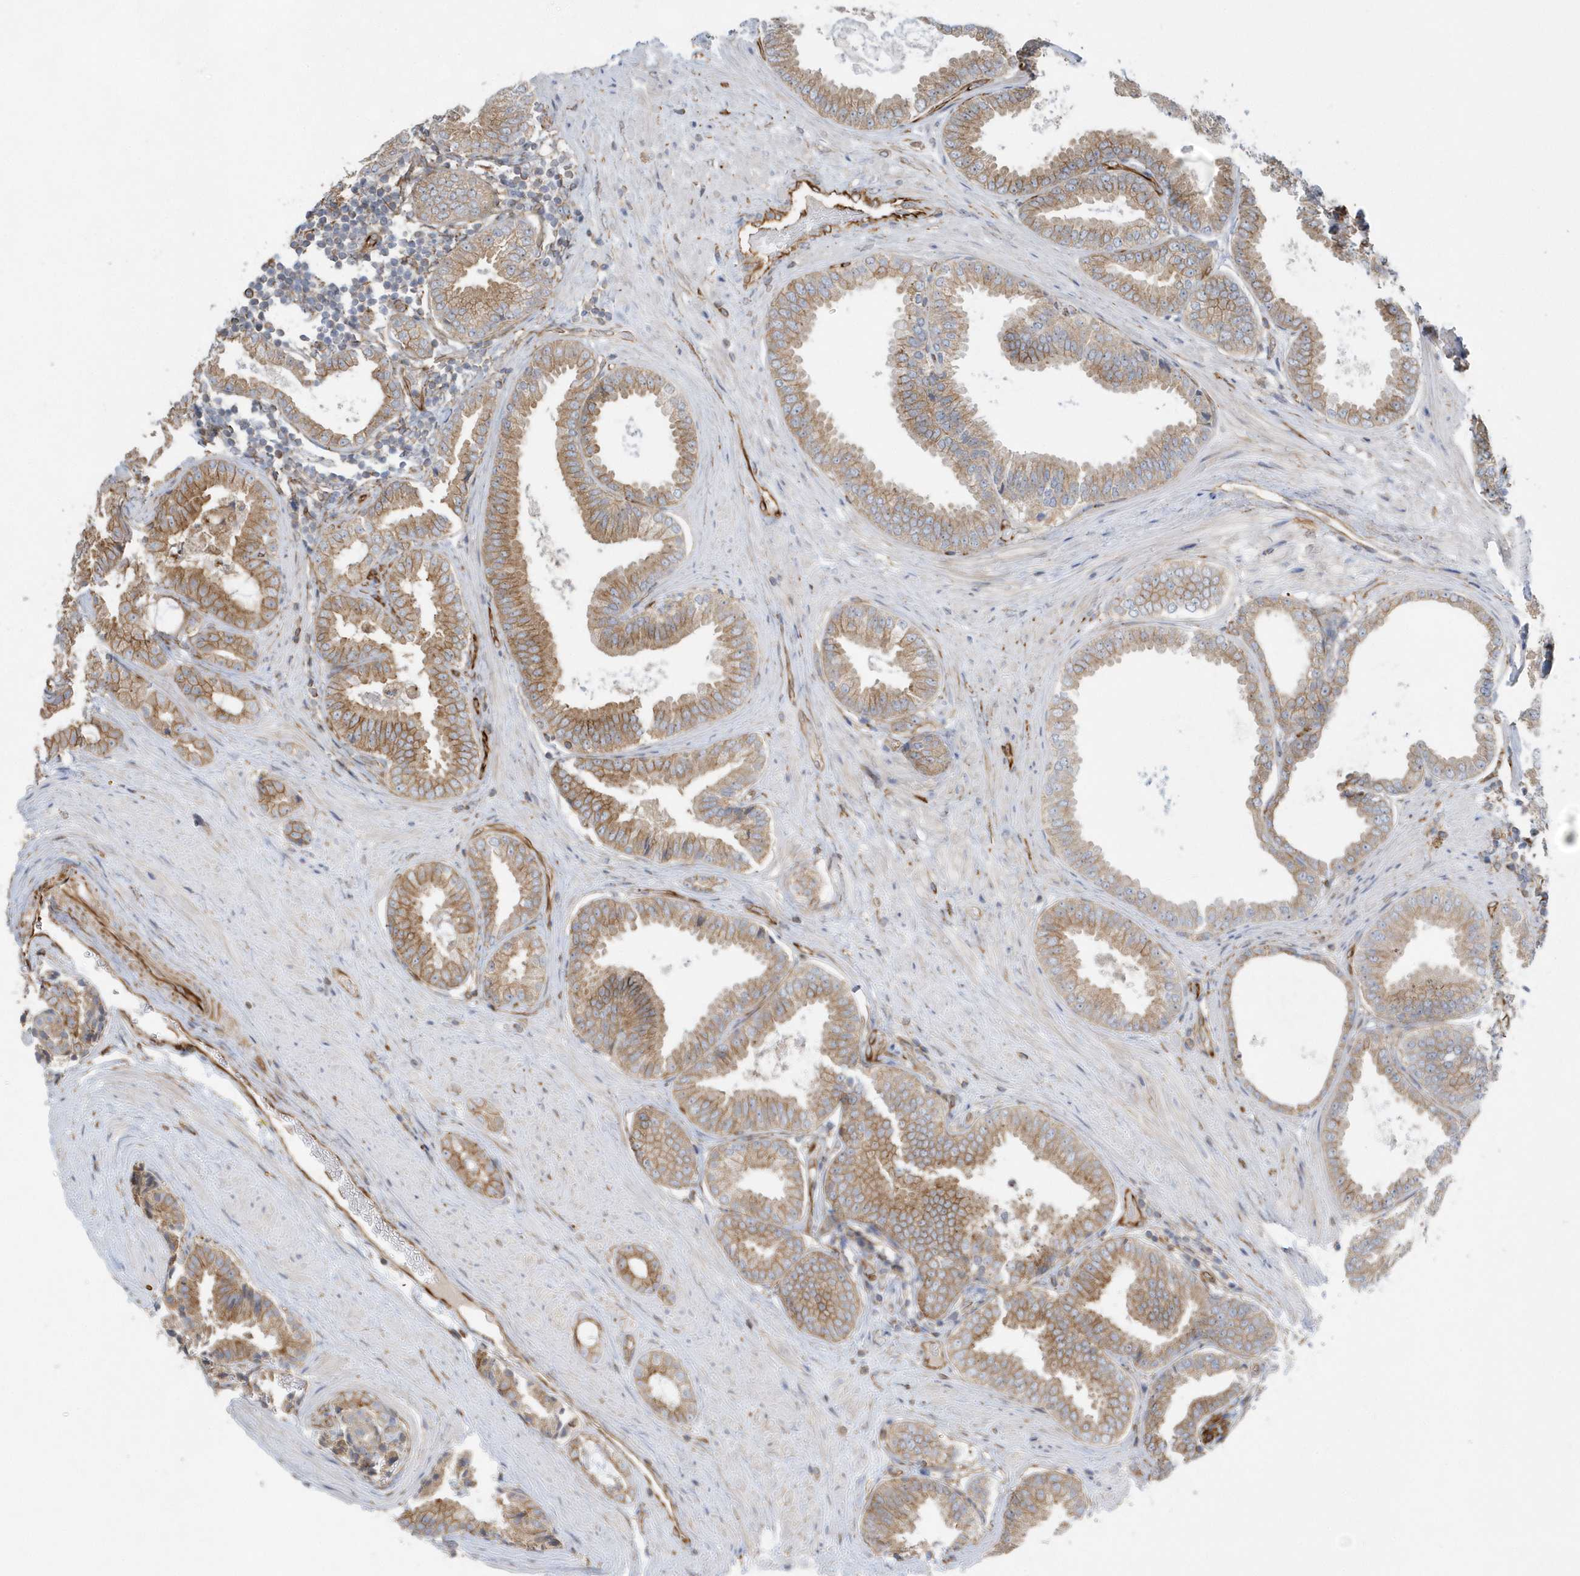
{"staining": {"intensity": "moderate", "quantity": ">75%", "location": "cytoplasmic/membranous"}, "tissue": "prostate cancer", "cell_type": "Tumor cells", "image_type": "cancer", "snomed": [{"axis": "morphology", "description": "Adenocarcinoma, Low grade"}, {"axis": "topography", "description": "Prostate"}], "caption": "About >75% of tumor cells in human prostate cancer display moderate cytoplasmic/membranous protein expression as visualized by brown immunohistochemical staining.", "gene": "RAB17", "patient": {"sex": "male", "age": 71}}